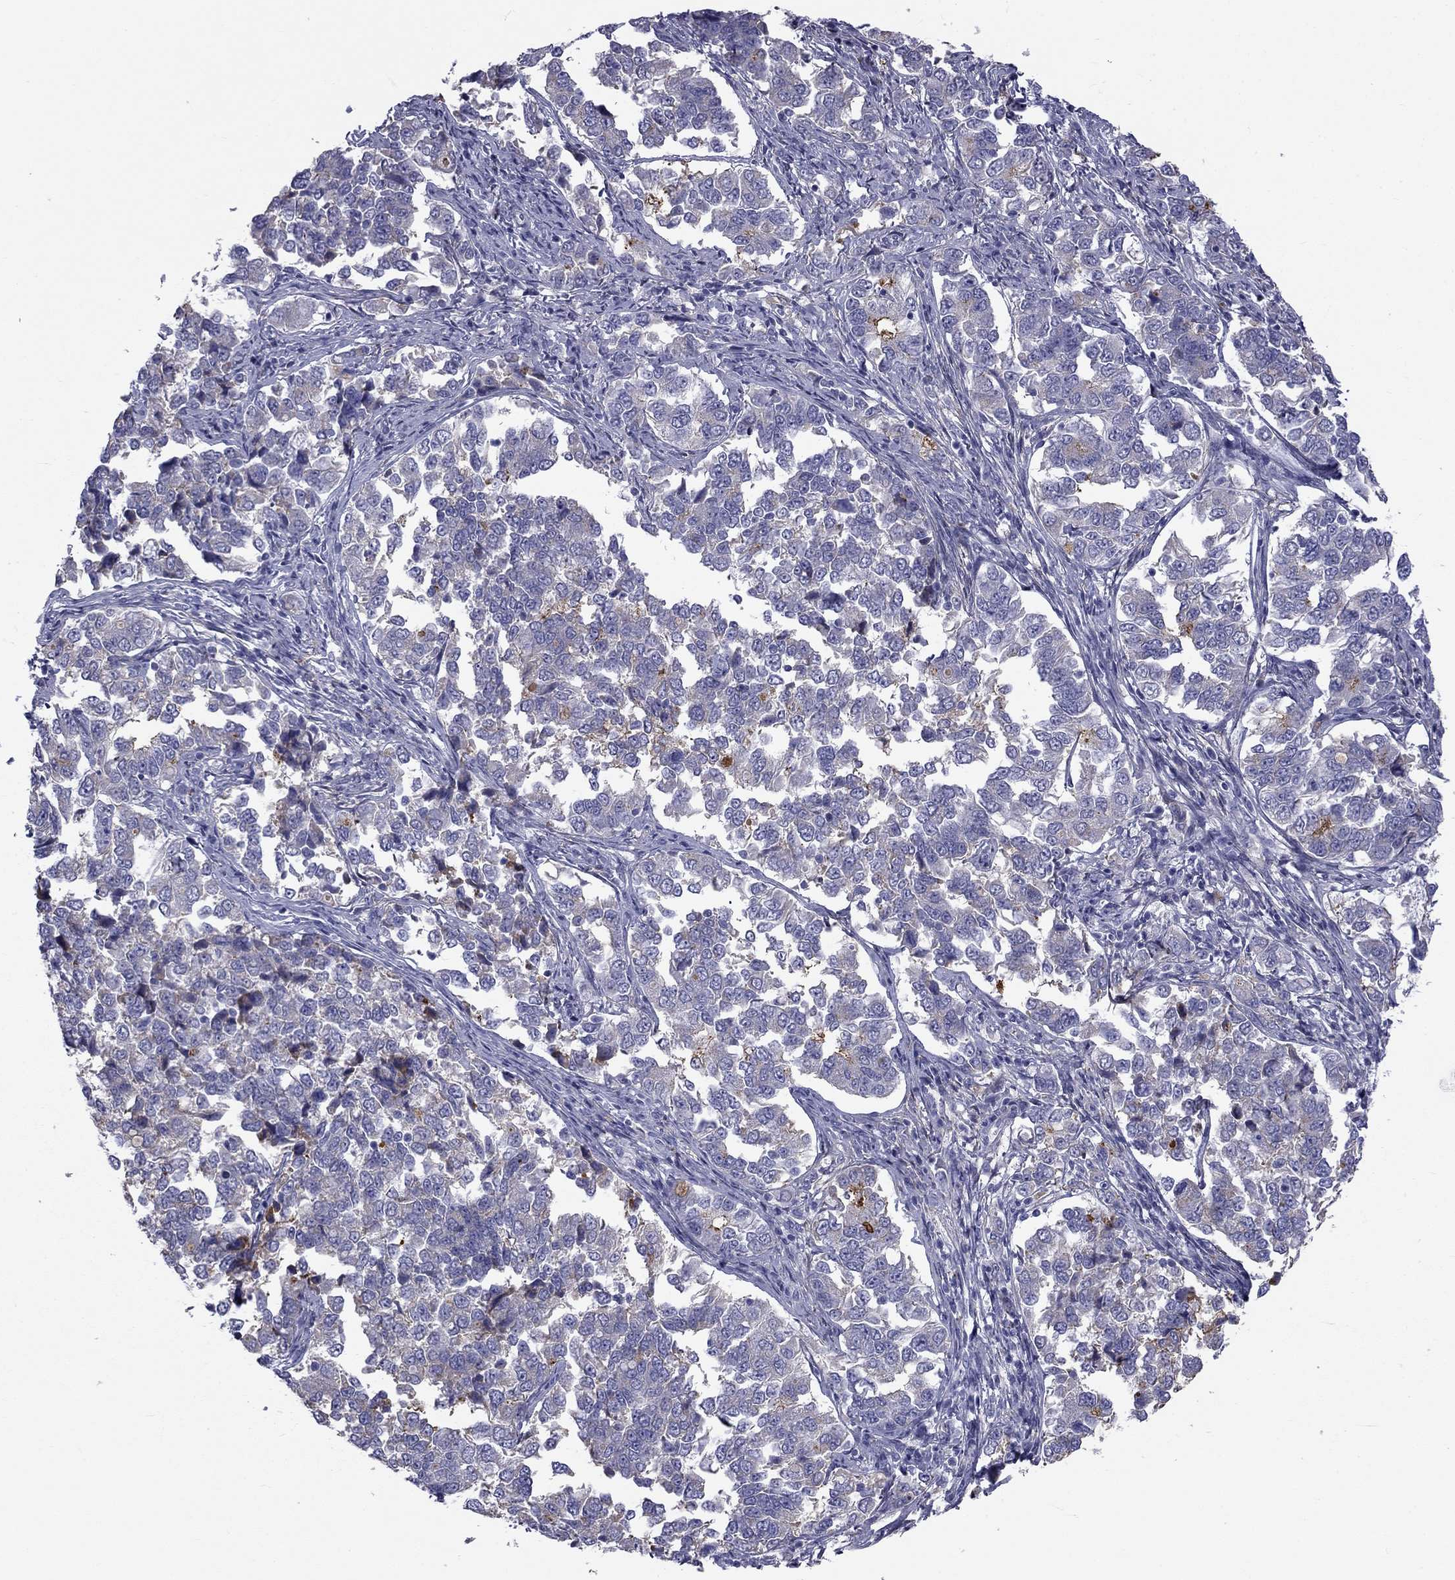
{"staining": {"intensity": "negative", "quantity": "none", "location": "none"}, "tissue": "endometrial cancer", "cell_type": "Tumor cells", "image_type": "cancer", "snomed": [{"axis": "morphology", "description": "Adenocarcinoma, NOS"}, {"axis": "topography", "description": "Endometrium"}], "caption": "The image displays no staining of tumor cells in endometrial cancer. (DAB (3,3'-diaminobenzidine) IHC, high magnification).", "gene": "CLPSL2", "patient": {"sex": "female", "age": 43}}